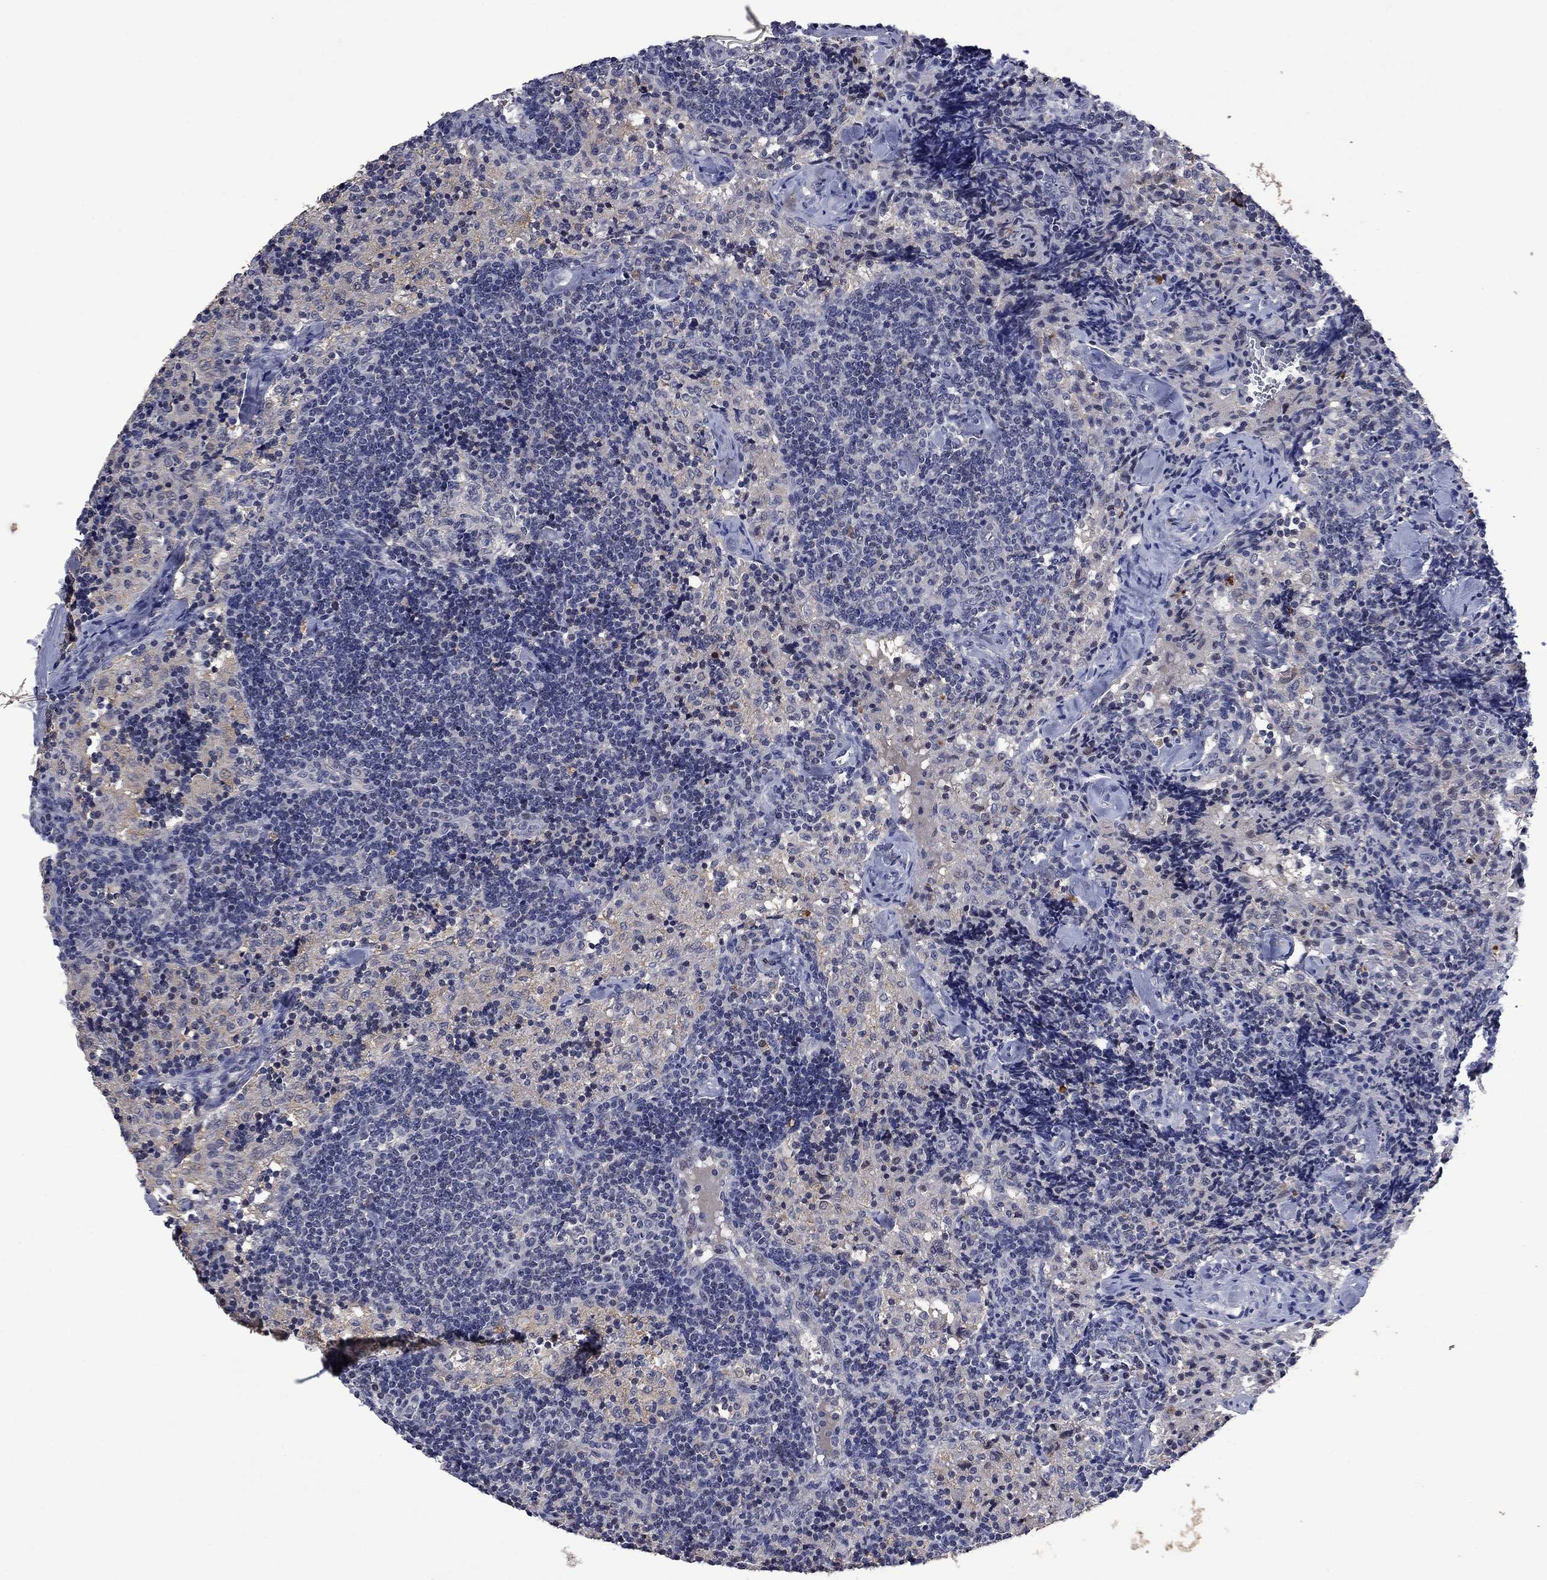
{"staining": {"intensity": "negative", "quantity": "none", "location": "none"}, "tissue": "lymph node", "cell_type": "Non-germinal center cells", "image_type": "normal", "snomed": [{"axis": "morphology", "description": "Normal tissue, NOS"}, {"axis": "topography", "description": "Lymph node"}], "caption": "DAB immunohistochemical staining of normal human lymph node displays no significant expression in non-germinal center cells. The staining was performed using DAB to visualize the protein expression in brown, while the nuclei were stained in blue with hematoxylin (Magnification: 20x).", "gene": "PHKA1", "patient": {"sex": "female", "age": 52}}